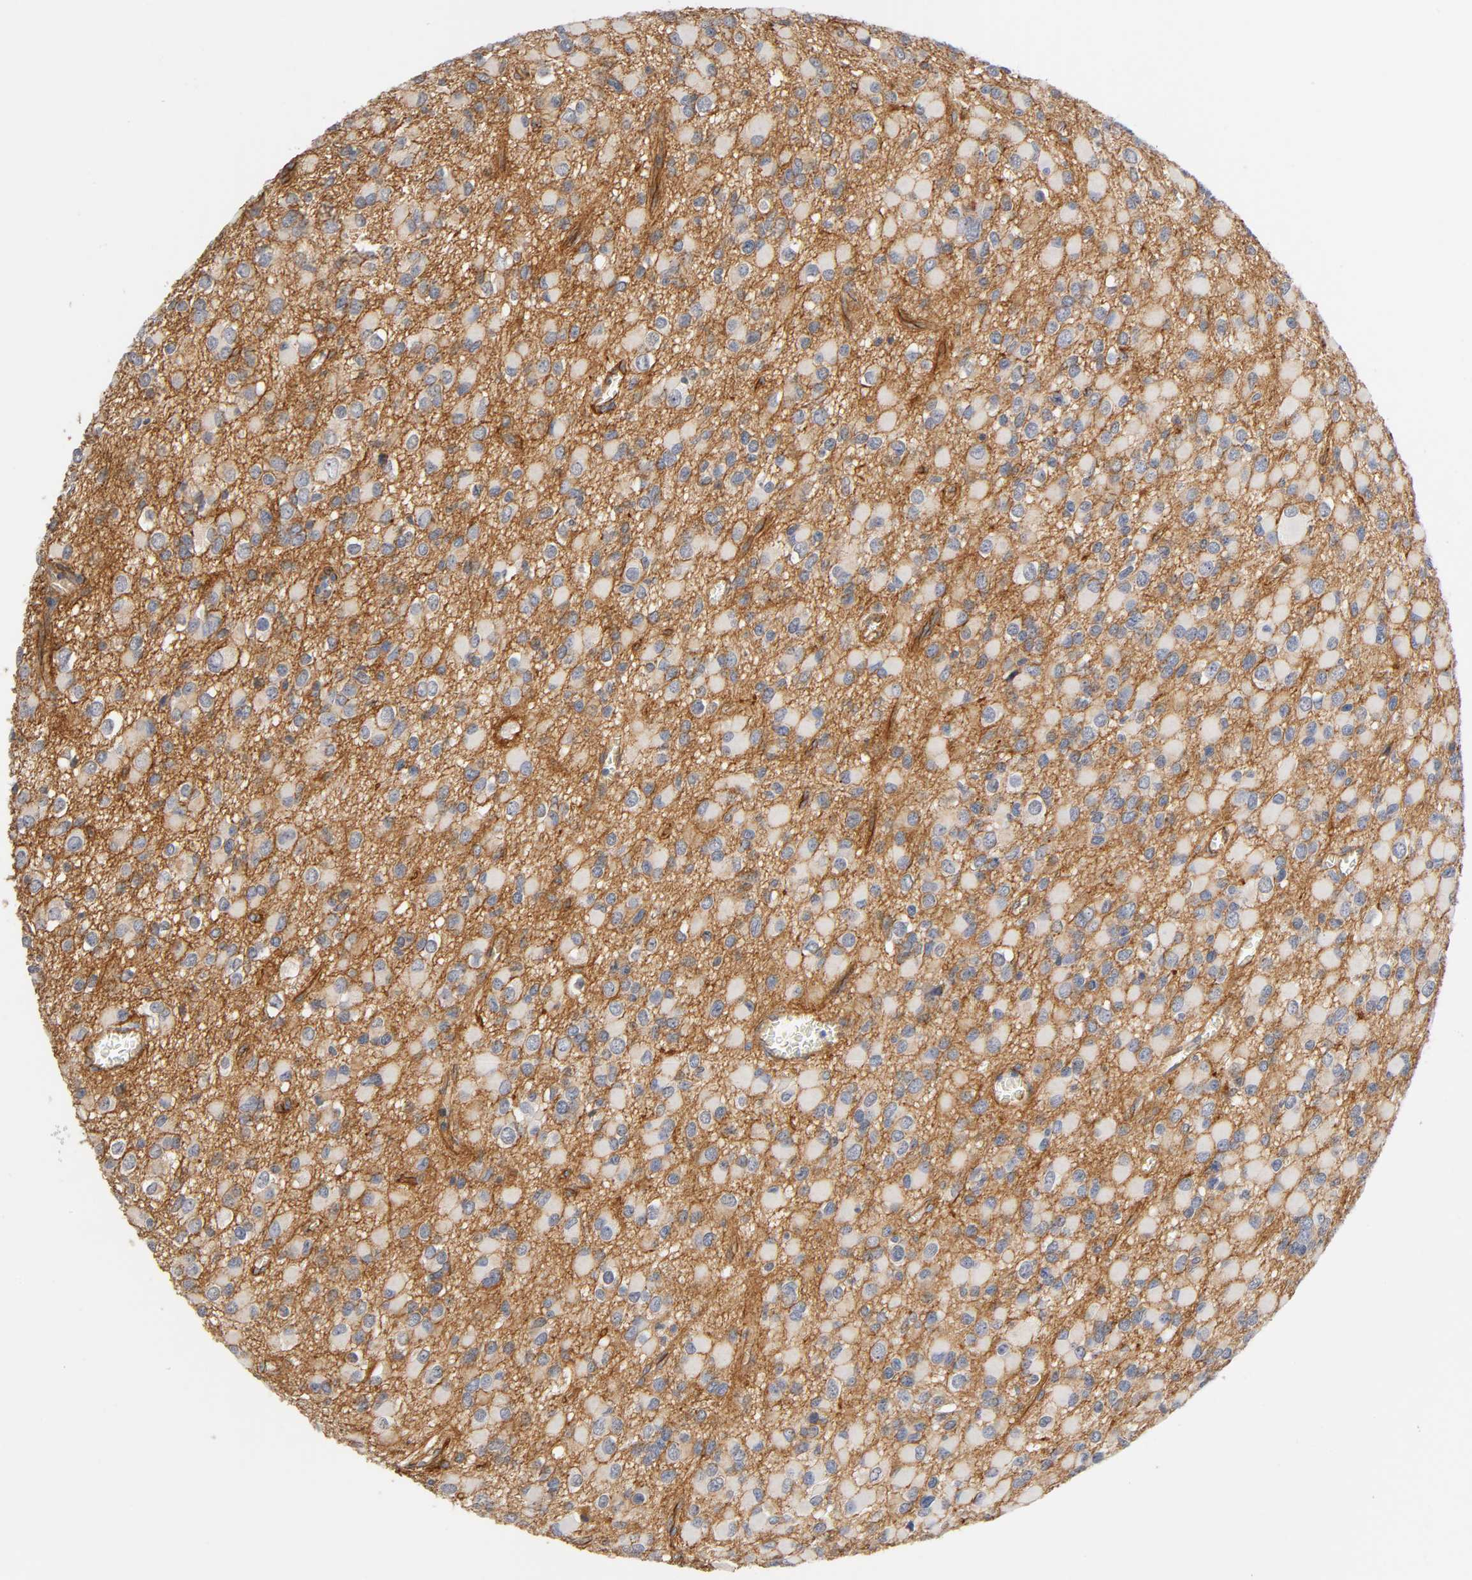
{"staining": {"intensity": "weak", "quantity": ">75%", "location": "cytoplasmic/membranous"}, "tissue": "glioma", "cell_type": "Tumor cells", "image_type": "cancer", "snomed": [{"axis": "morphology", "description": "Glioma, malignant, Low grade"}, {"axis": "topography", "description": "Brain"}], "caption": "The photomicrograph exhibits a brown stain indicating the presence of a protein in the cytoplasmic/membranous of tumor cells in malignant glioma (low-grade).", "gene": "SPTAN1", "patient": {"sex": "male", "age": 42}}